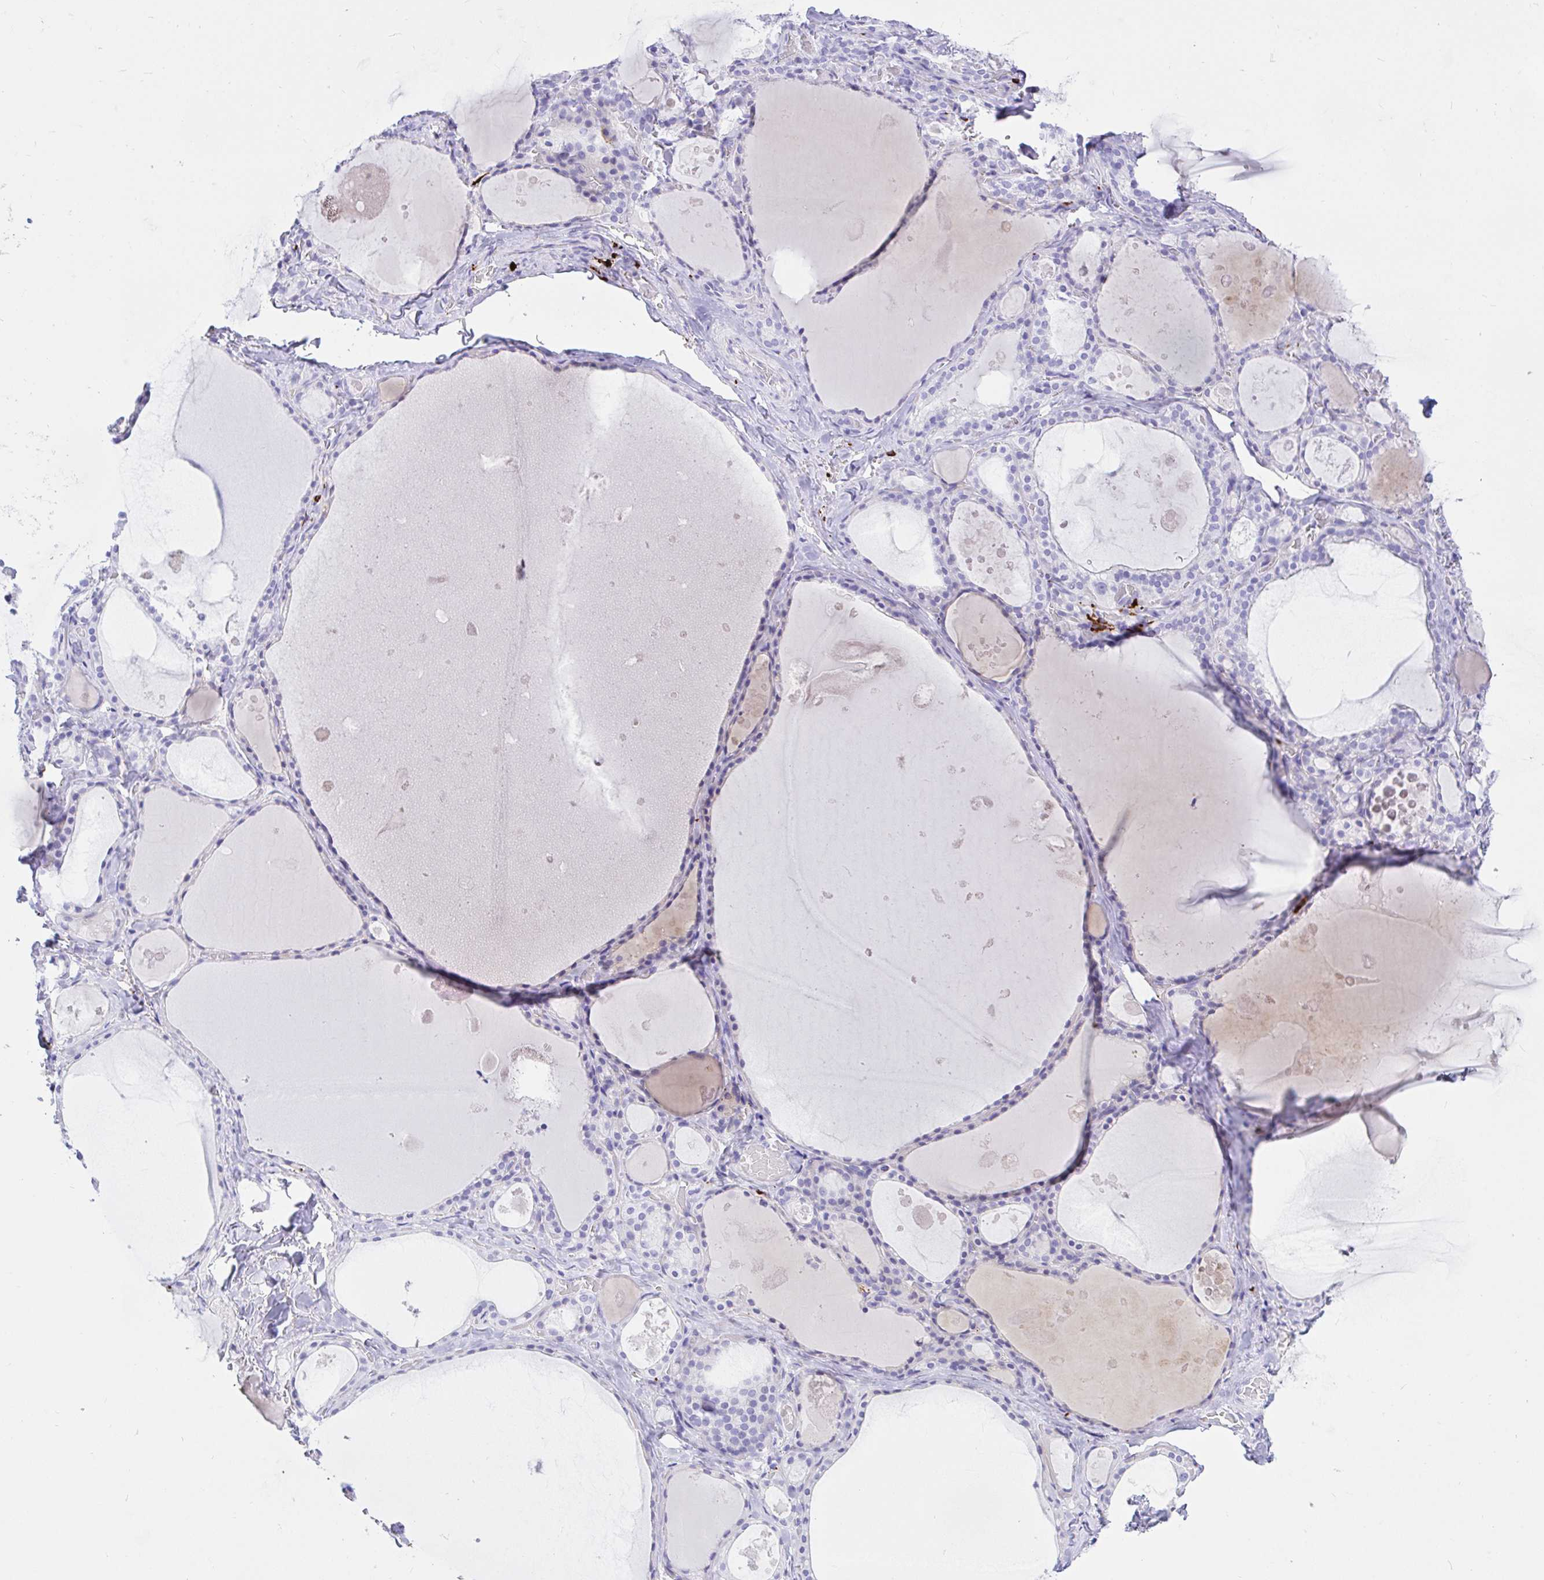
{"staining": {"intensity": "negative", "quantity": "none", "location": "none"}, "tissue": "thyroid gland", "cell_type": "Glandular cells", "image_type": "normal", "snomed": [{"axis": "morphology", "description": "Normal tissue, NOS"}, {"axis": "topography", "description": "Thyroid gland"}], "caption": "Unremarkable thyroid gland was stained to show a protein in brown. There is no significant expression in glandular cells. (DAB IHC visualized using brightfield microscopy, high magnification).", "gene": "CCDC62", "patient": {"sex": "male", "age": 56}}